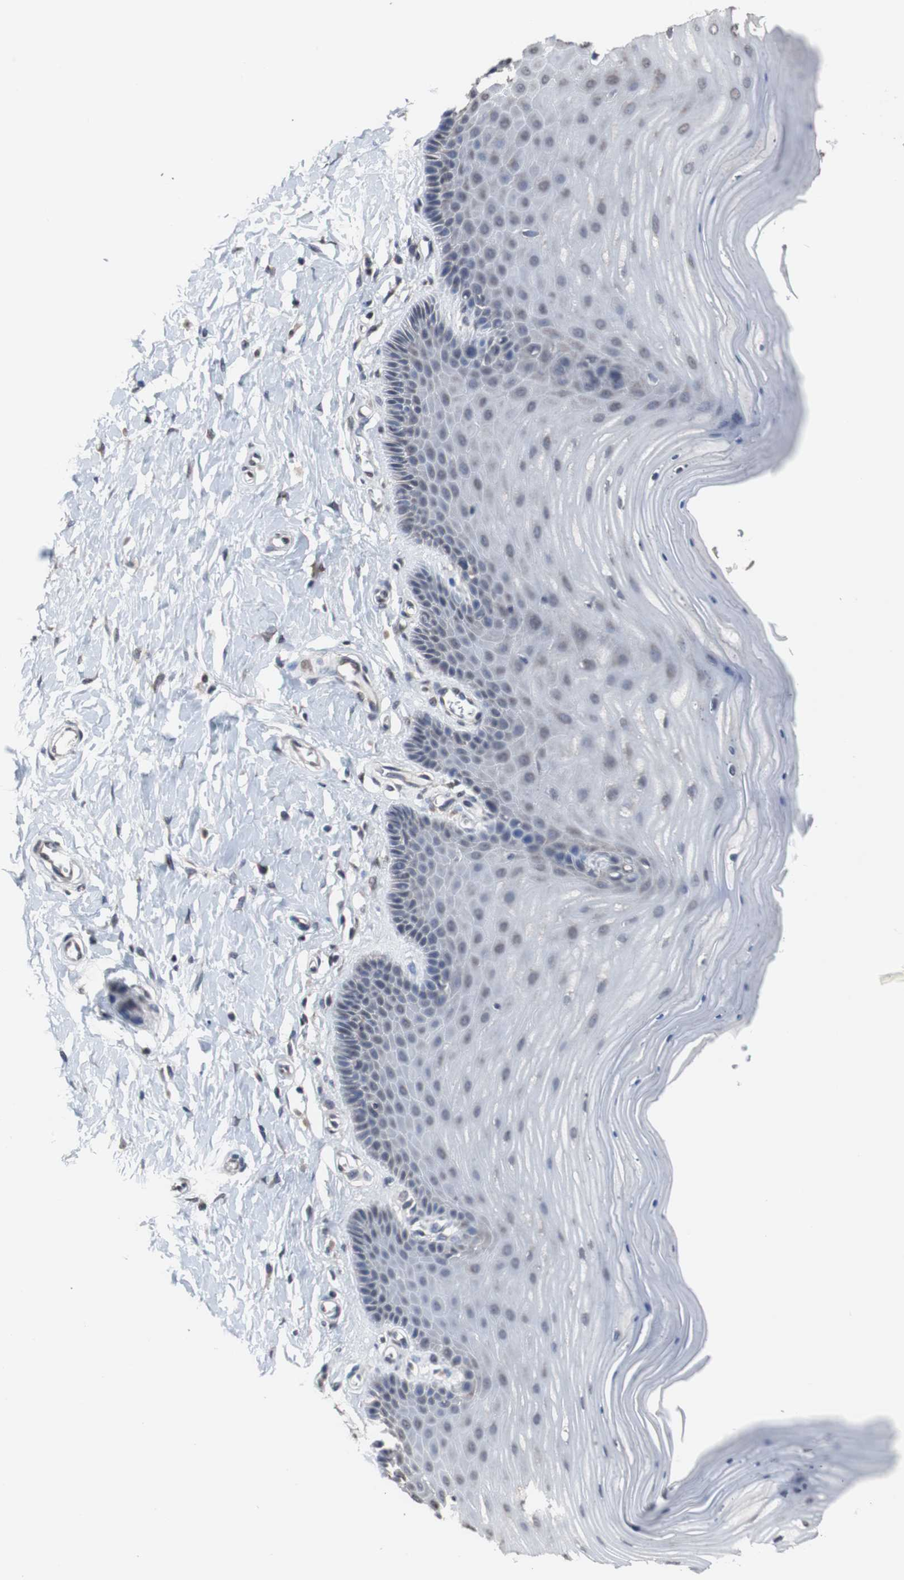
{"staining": {"intensity": "weak", "quantity": "25%-75%", "location": "cytoplasmic/membranous"}, "tissue": "cervix", "cell_type": "Glandular cells", "image_type": "normal", "snomed": [{"axis": "morphology", "description": "Normal tissue, NOS"}, {"axis": "topography", "description": "Cervix"}], "caption": "Protein positivity by IHC reveals weak cytoplasmic/membranous positivity in about 25%-75% of glandular cells in normal cervix.", "gene": "MED27", "patient": {"sex": "female", "age": 55}}